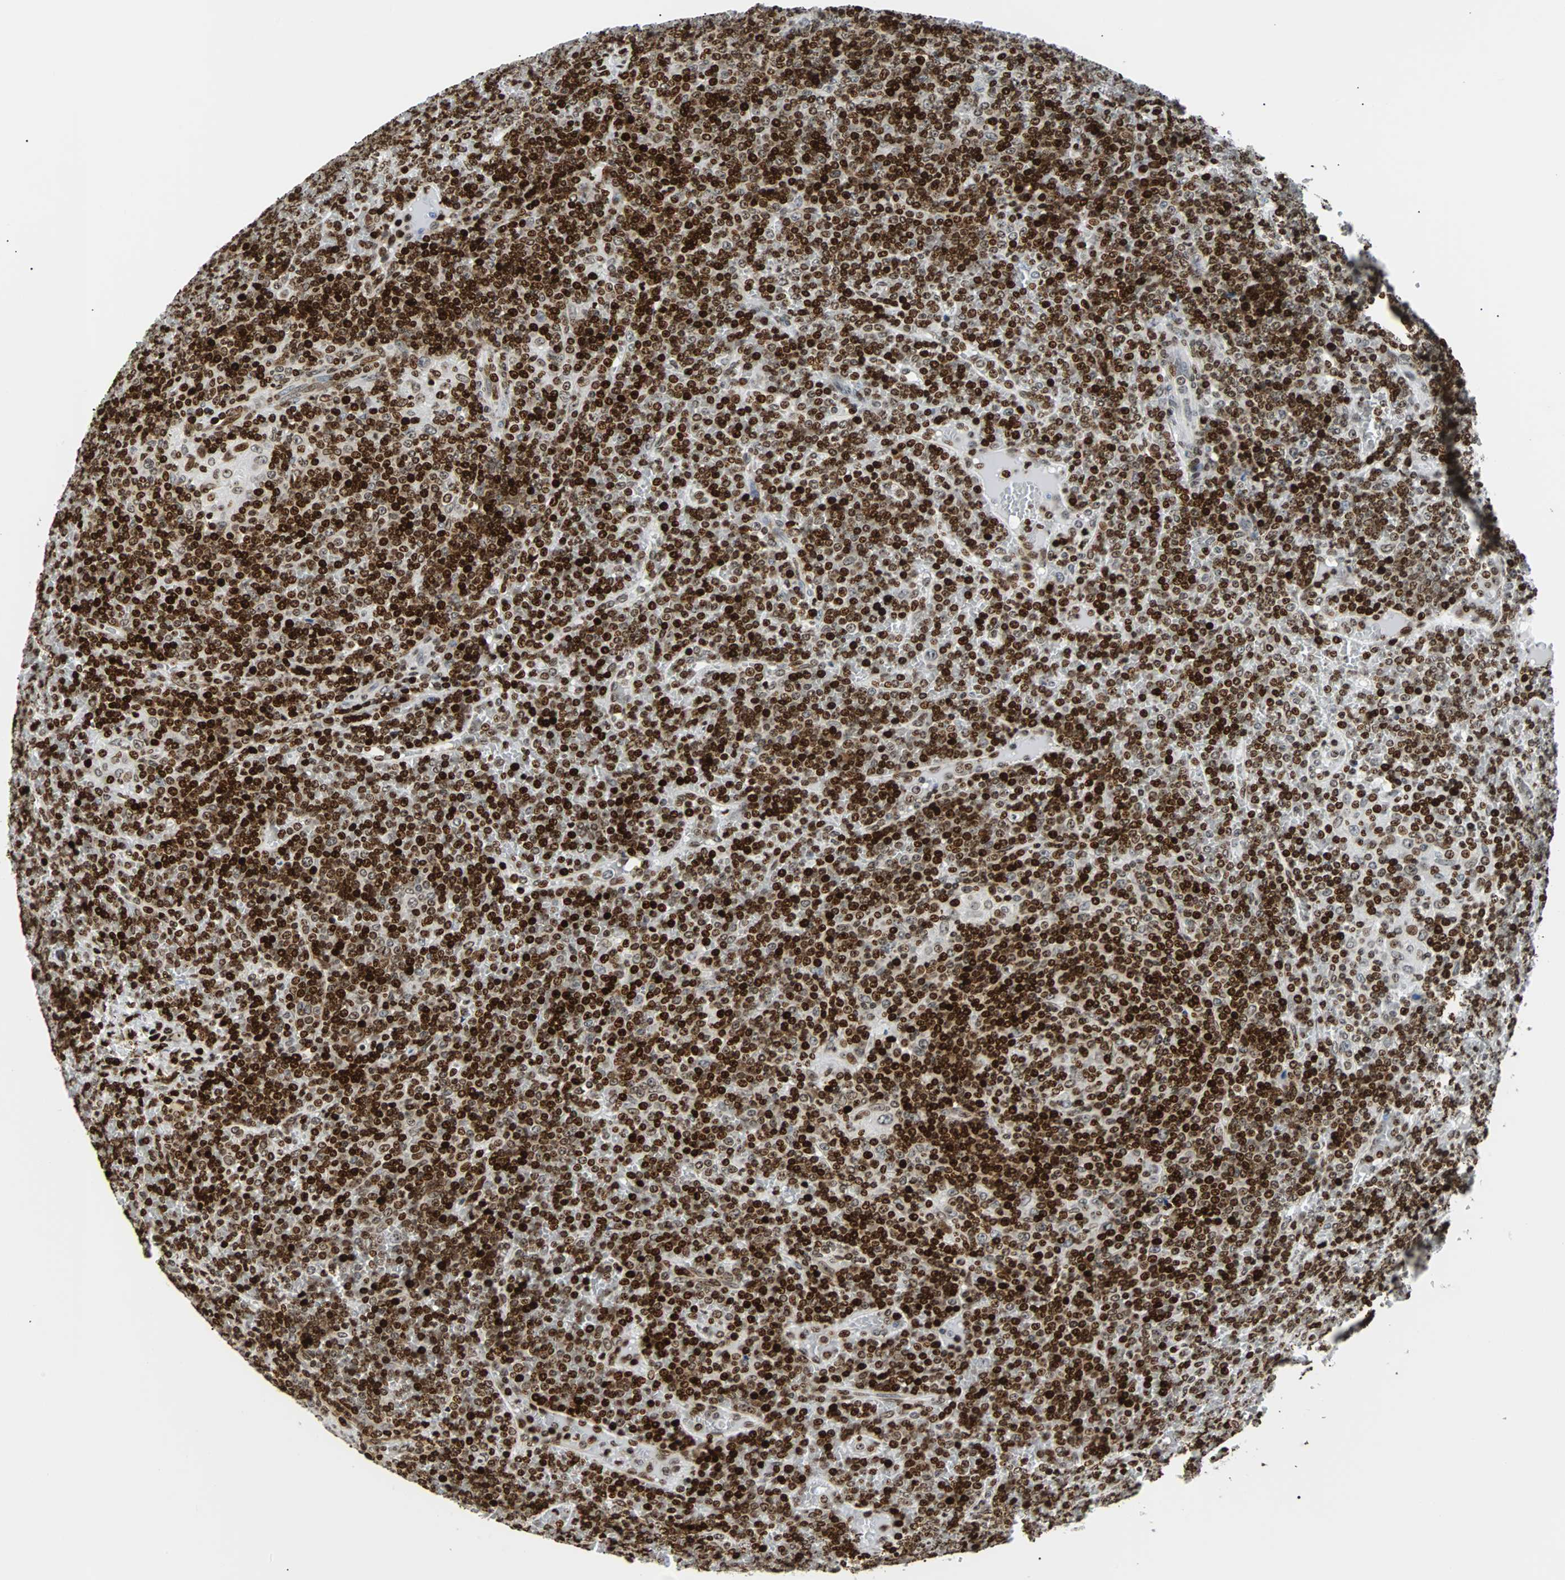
{"staining": {"intensity": "strong", "quantity": ">75%", "location": "nuclear"}, "tissue": "lymphoma", "cell_type": "Tumor cells", "image_type": "cancer", "snomed": [{"axis": "morphology", "description": "Malignant lymphoma, non-Hodgkin's type, Low grade"}, {"axis": "topography", "description": "Spleen"}], "caption": "The photomicrograph exhibits a brown stain indicating the presence of a protein in the nuclear of tumor cells in low-grade malignant lymphoma, non-Hodgkin's type. Nuclei are stained in blue.", "gene": "ZNF131", "patient": {"sex": "female", "age": 19}}